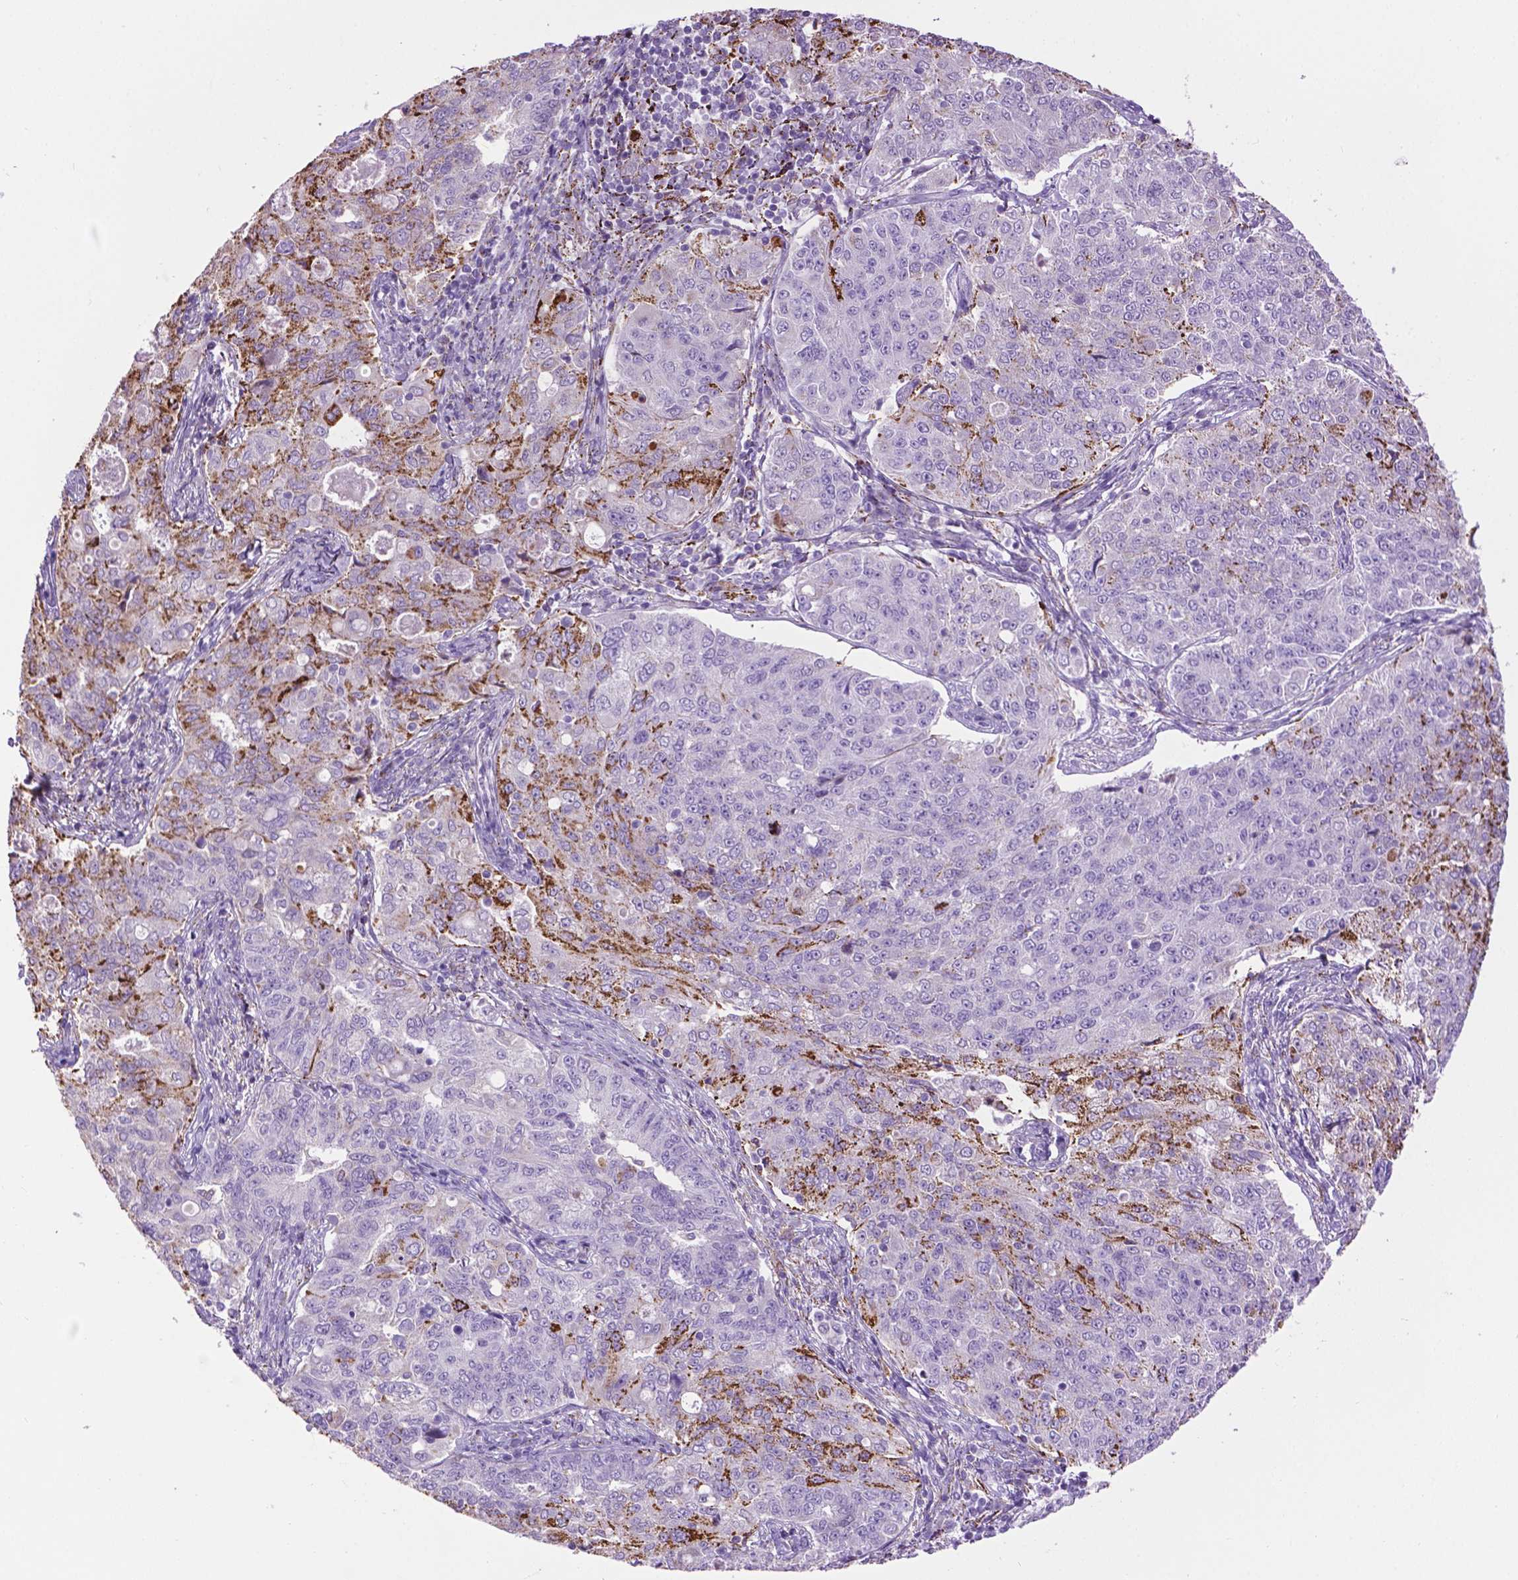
{"staining": {"intensity": "negative", "quantity": "none", "location": "none"}, "tissue": "endometrial cancer", "cell_type": "Tumor cells", "image_type": "cancer", "snomed": [{"axis": "morphology", "description": "Adenocarcinoma, NOS"}, {"axis": "topography", "description": "Endometrium"}], "caption": "Photomicrograph shows no significant protein positivity in tumor cells of endometrial adenocarcinoma.", "gene": "TMEM132E", "patient": {"sex": "female", "age": 43}}